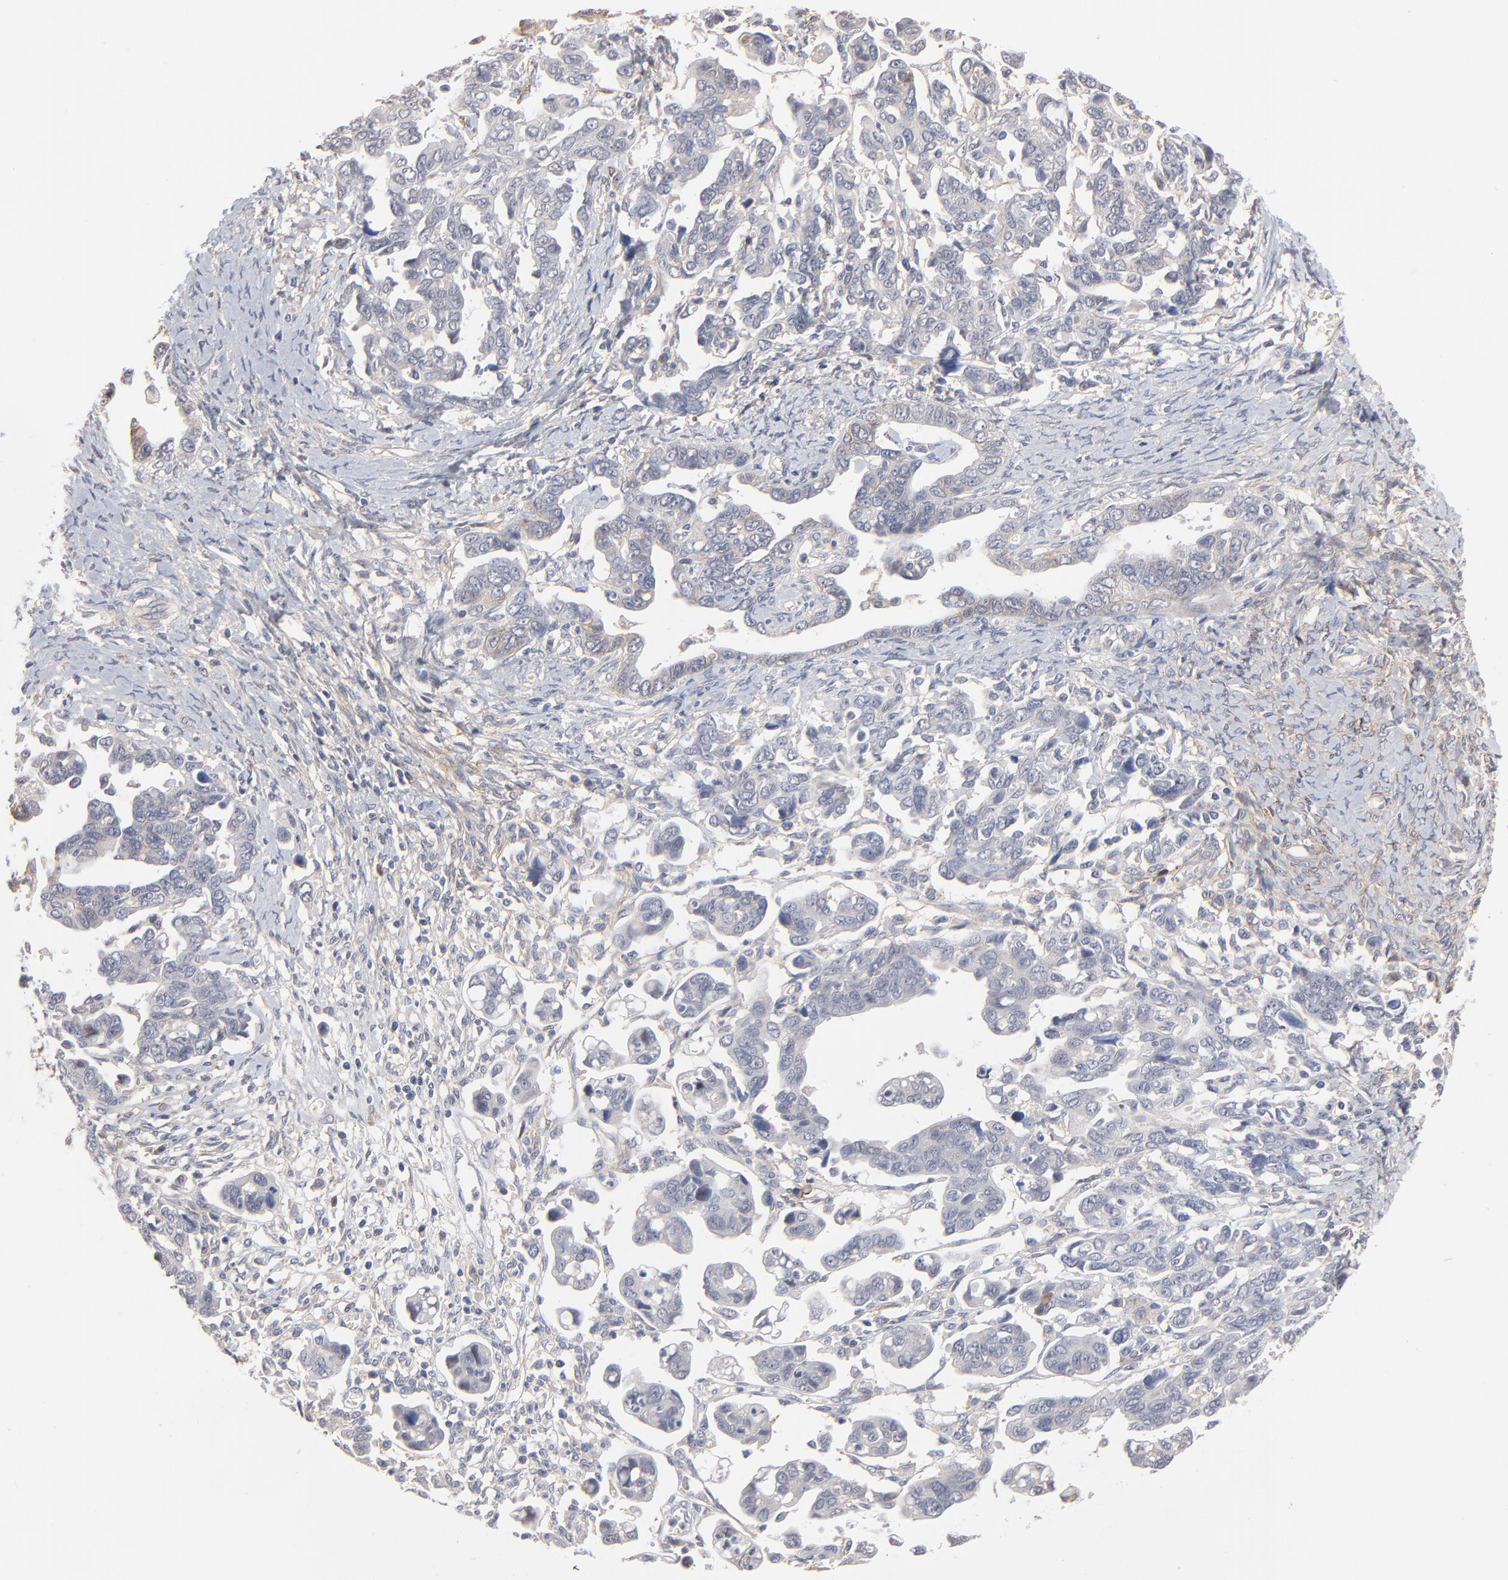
{"staining": {"intensity": "moderate", "quantity": "<25%", "location": "cytoplasmic/membranous"}, "tissue": "ovarian cancer", "cell_type": "Tumor cells", "image_type": "cancer", "snomed": [{"axis": "morphology", "description": "Cystadenocarcinoma, serous, NOS"}, {"axis": "topography", "description": "Ovary"}], "caption": "The histopathology image demonstrates immunohistochemical staining of ovarian serous cystadenocarcinoma. There is moderate cytoplasmic/membranous positivity is seen in about <25% of tumor cells.", "gene": "SLC16A1", "patient": {"sex": "female", "age": 69}}